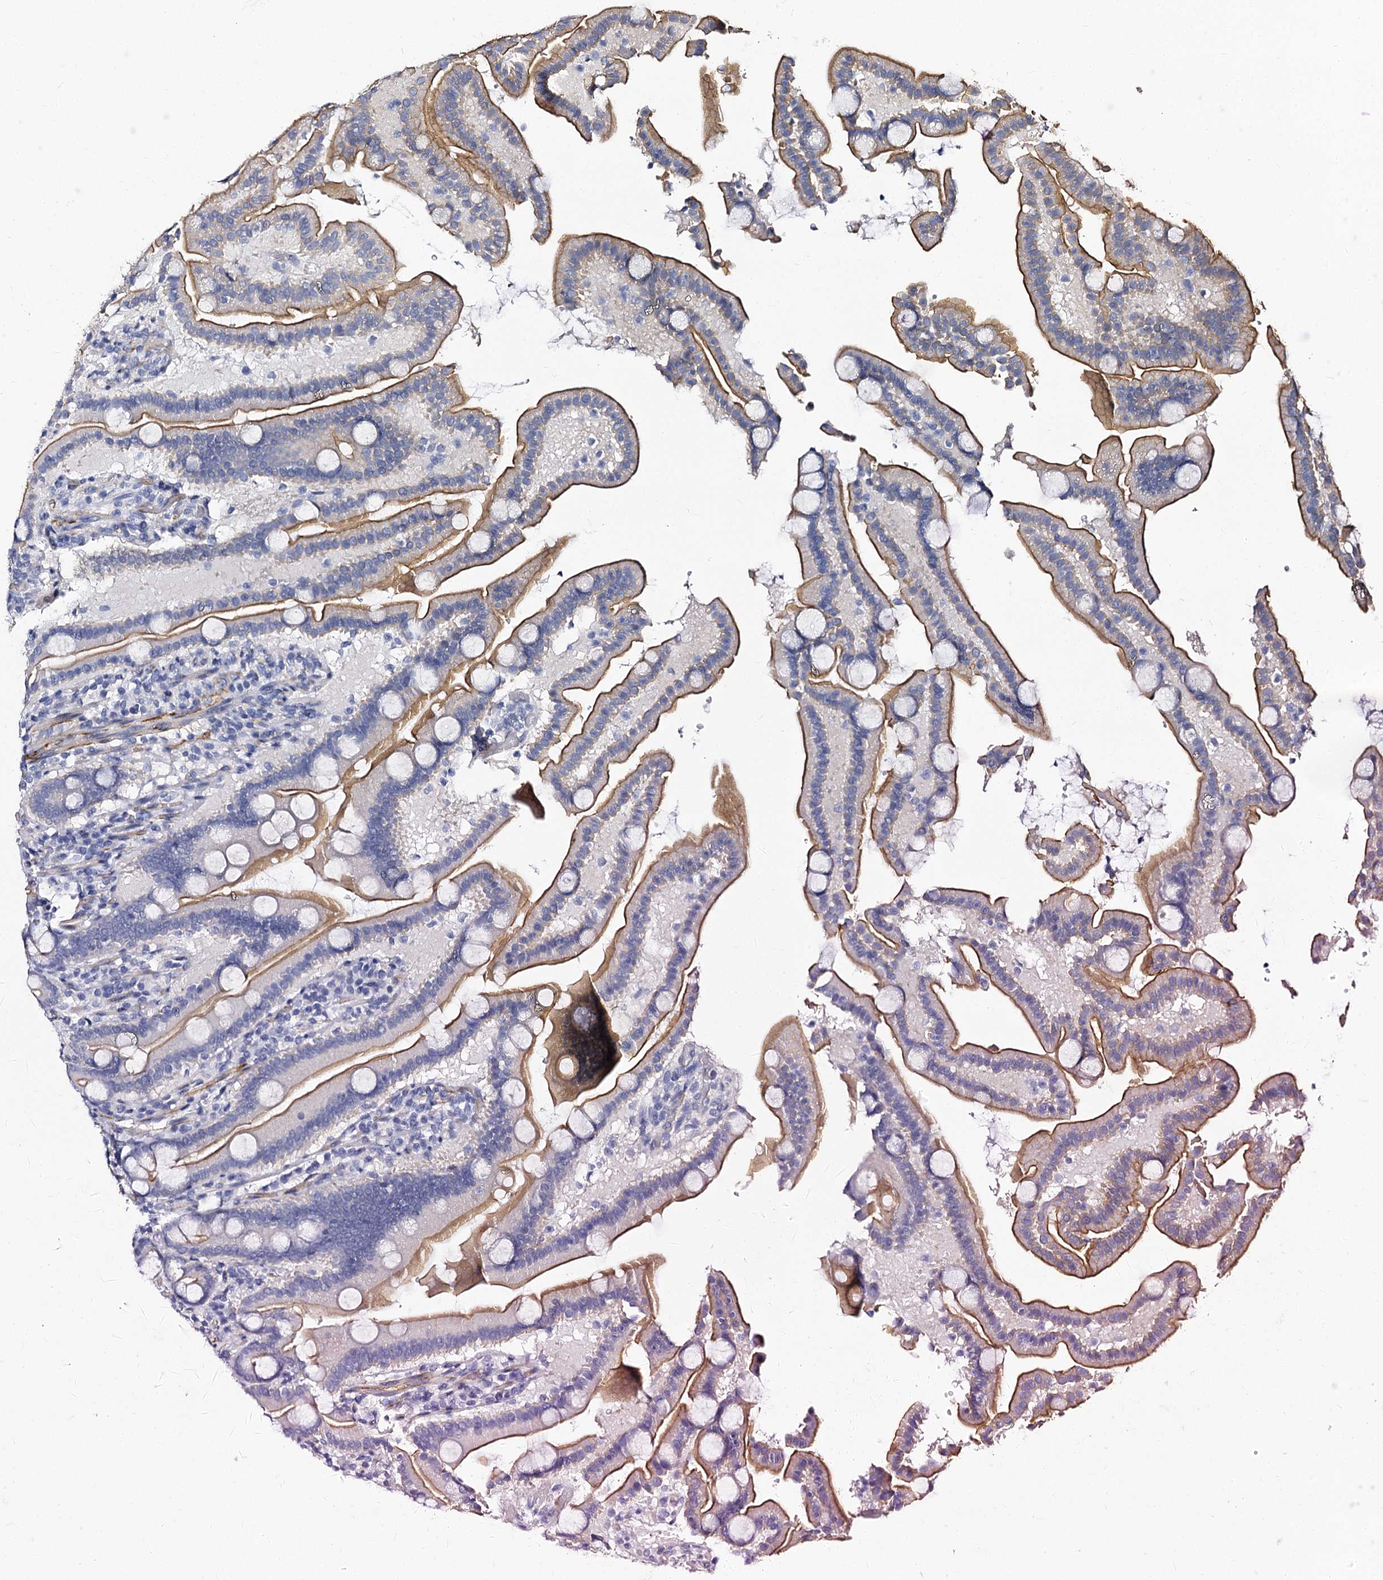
{"staining": {"intensity": "moderate", "quantity": "25%-75%", "location": "cytoplasmic/membranous"}, "tissue": "duodenum", "cell_type": "Glandular cells", "image_type": "normal", "snomed": [{"axis": "morphology", "description": "Normal tissue, NOS"}, {"axis": "topography", "description": "Duodenum"}], "caption": "Immunohistochemical staining of unremarkable duodenum reveals medium levels of moderate cytoplasmic/membranous staining in approximately 25%-75% of glandular cells.", "gene": "CBFB", "patient": {"sex": "male", "age": 55}}